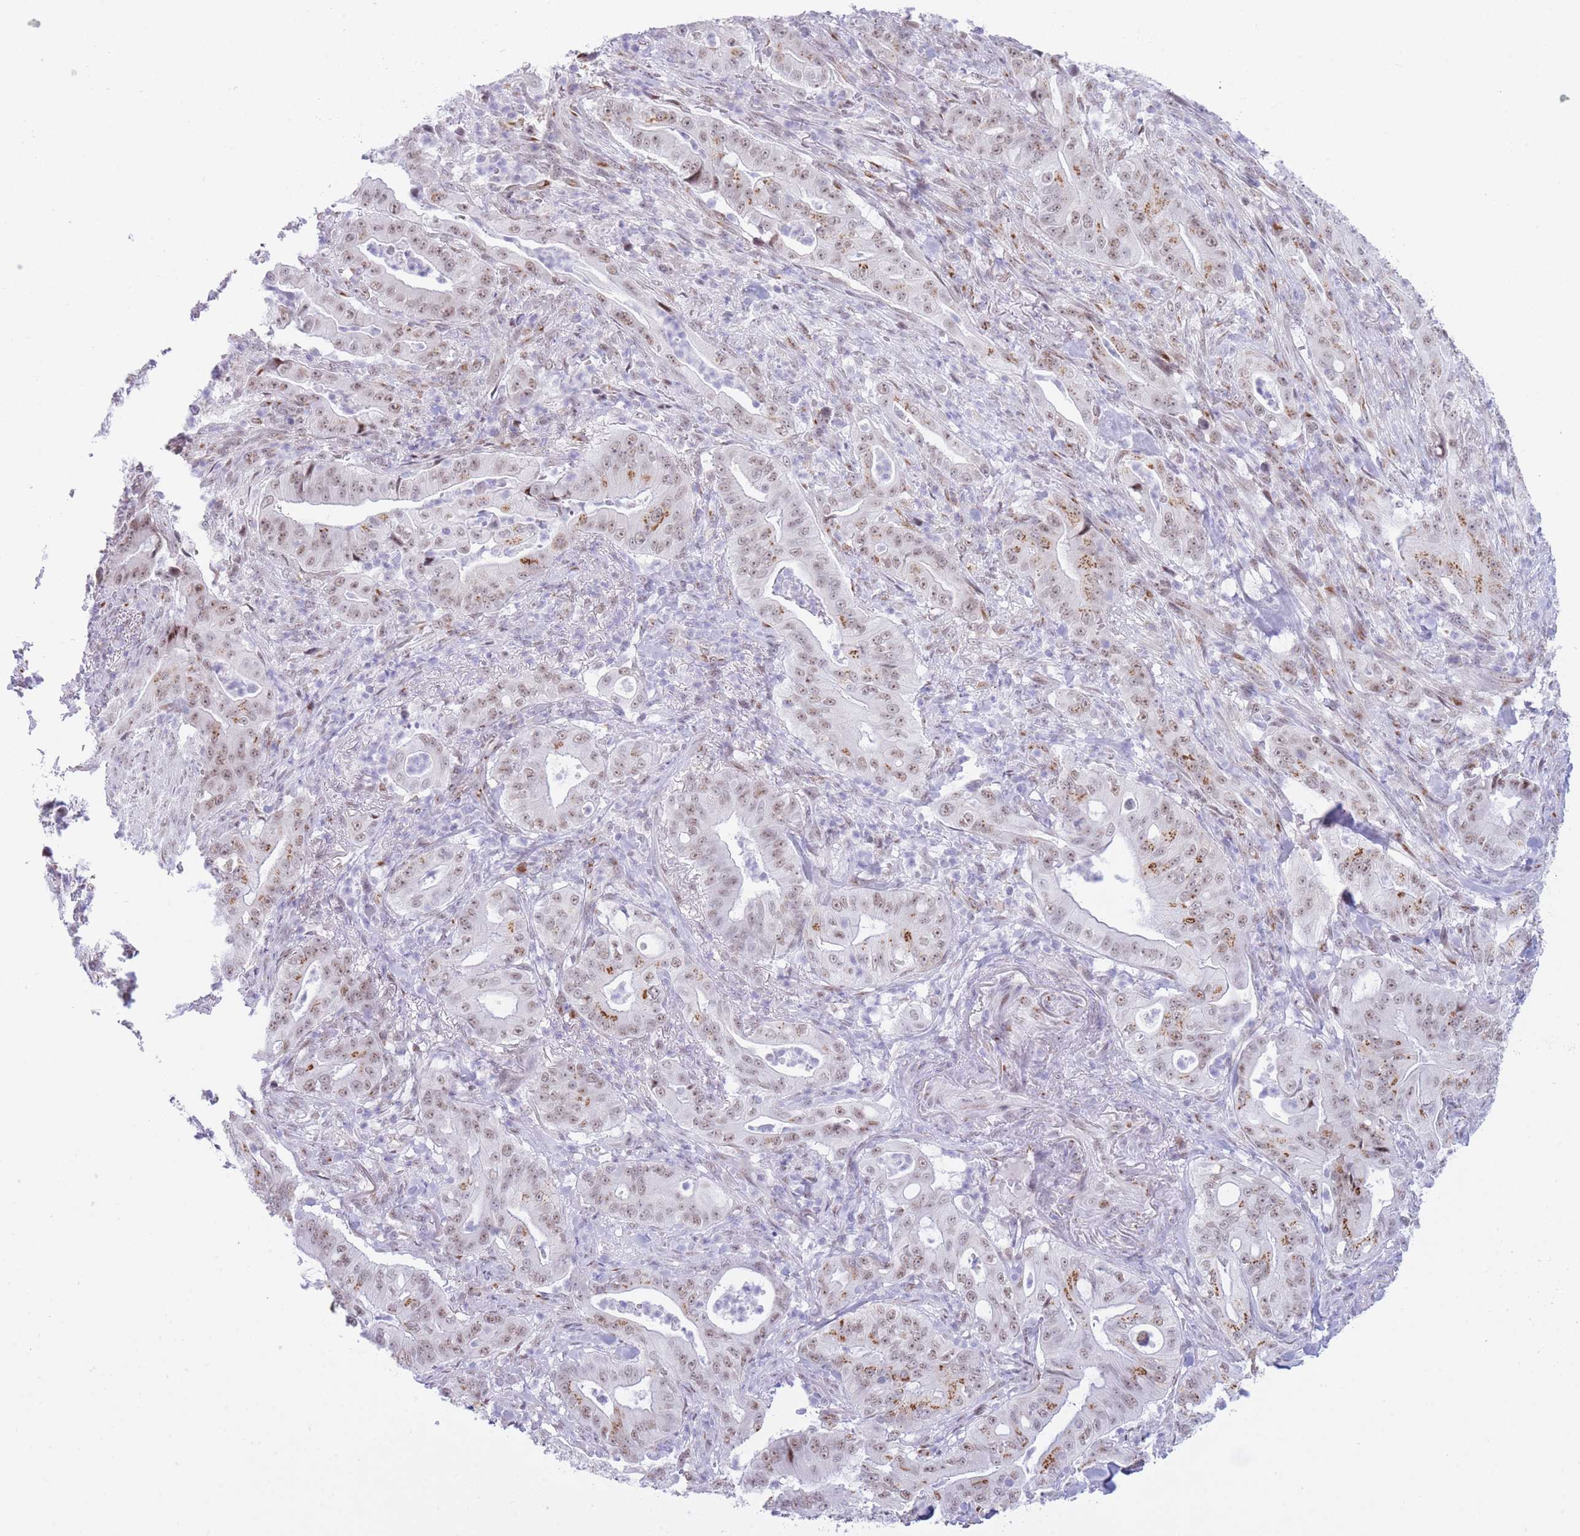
{"staining": {"intensity": "strong", "quantity": "25%-75%", "location": "cytoplasmic/membranous"}, "tissue": "pancreatic cancer", "cell_type": "Tumor cells", "image_type": "cancer", "snomed": [{"axis": "morphology", "description": "Adenocarcinoma, NOS"}, {"axis": "topography", "description": "Pancreas"}], "caption": "High-power microscopy captured an immunohistochemistry (IHC) image of pancreatic cancer (adenocarcinoma), revealing strong cytoplasmic/membranous staining in about 25%-75% of tumor cells.", "gene": "INO80C", "patient": {"sex": "male", "age": 71}}